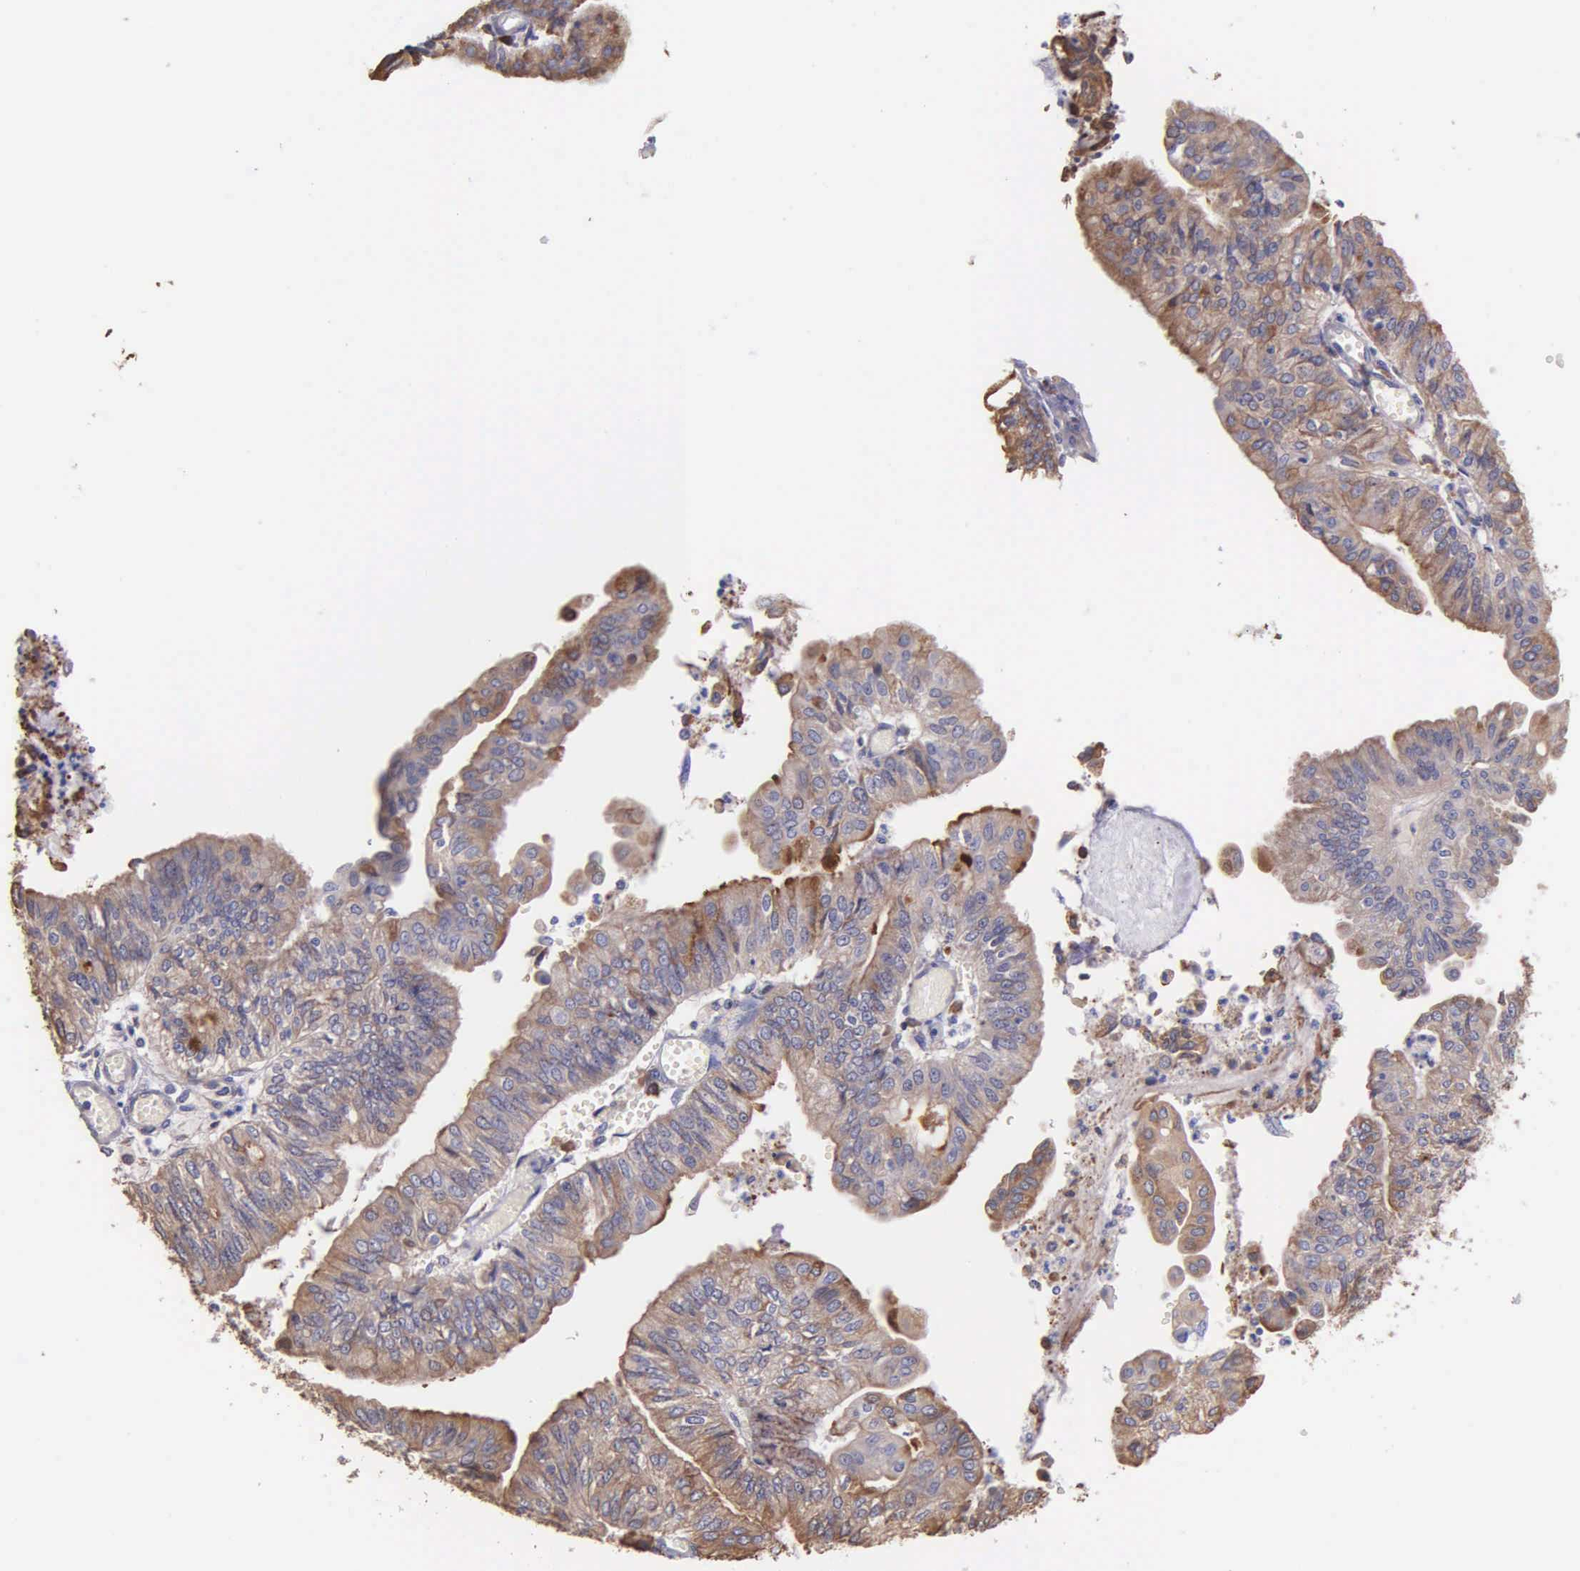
{"staining": {"intensity": "weak", "quantity": ">75%", "location": "cytoplasmic/membranous"}, "tissue": "endometrial cancer", "cell_type": "Tumor cells", "image_type": "cancer", "snomed": [{"axis": "morphology", "description": "Adenocarcinoma, NOS"}, {"axis": "topography", "description": "Endometrium"}], "caption": "High-power microscopy captured an IHC micrograph of endometrial cancer, revealing weak cytoplasmic/membranous positivity in approximately >75% of tumor cells.", "gene": "ZC3H12B", "patient": {"sex": "female", "age": 59}}